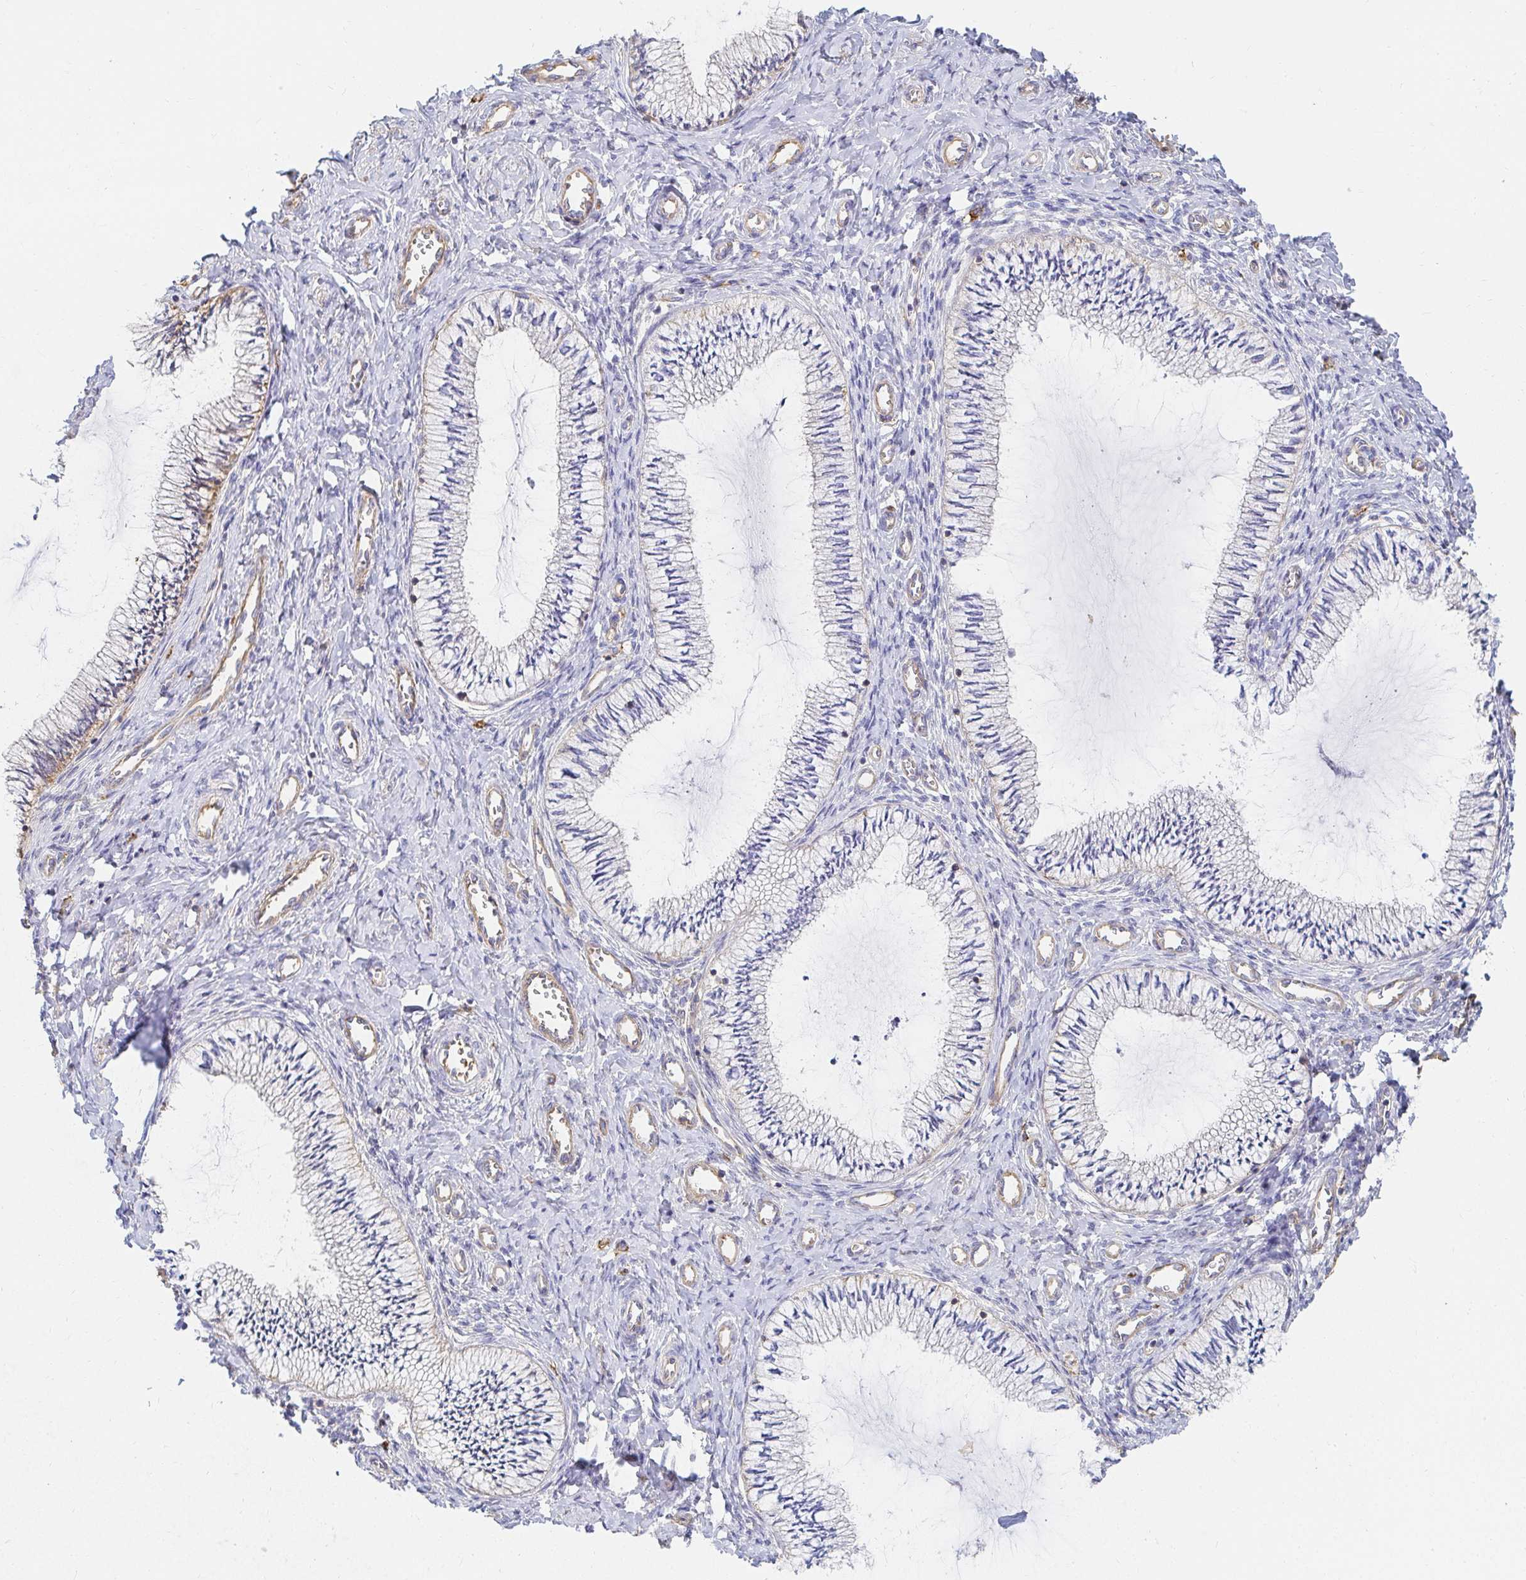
{"staining": {"intensity": "moderate", "quantity": "<25%", "location": "cytoplasmic/membranous"}, "tissue": "cervix", "cell_type": "Glandular cells", "image_type": "normal", "snomed": [{"axis": "morphology", "description": "Normal tissue, NOS"}, {"axis": "topography", "description": "Cervix"}], "caption": "Immunohistochemistry (IHC) histopathology image of normal cervix stained for a protein (brown), which demonstrates low levels of moderate cytoplasmic/membranous positivity in about <25% of glandular cells.", "gene": "TSPAN19", "patient": {"sex": "female", "age": 24}}